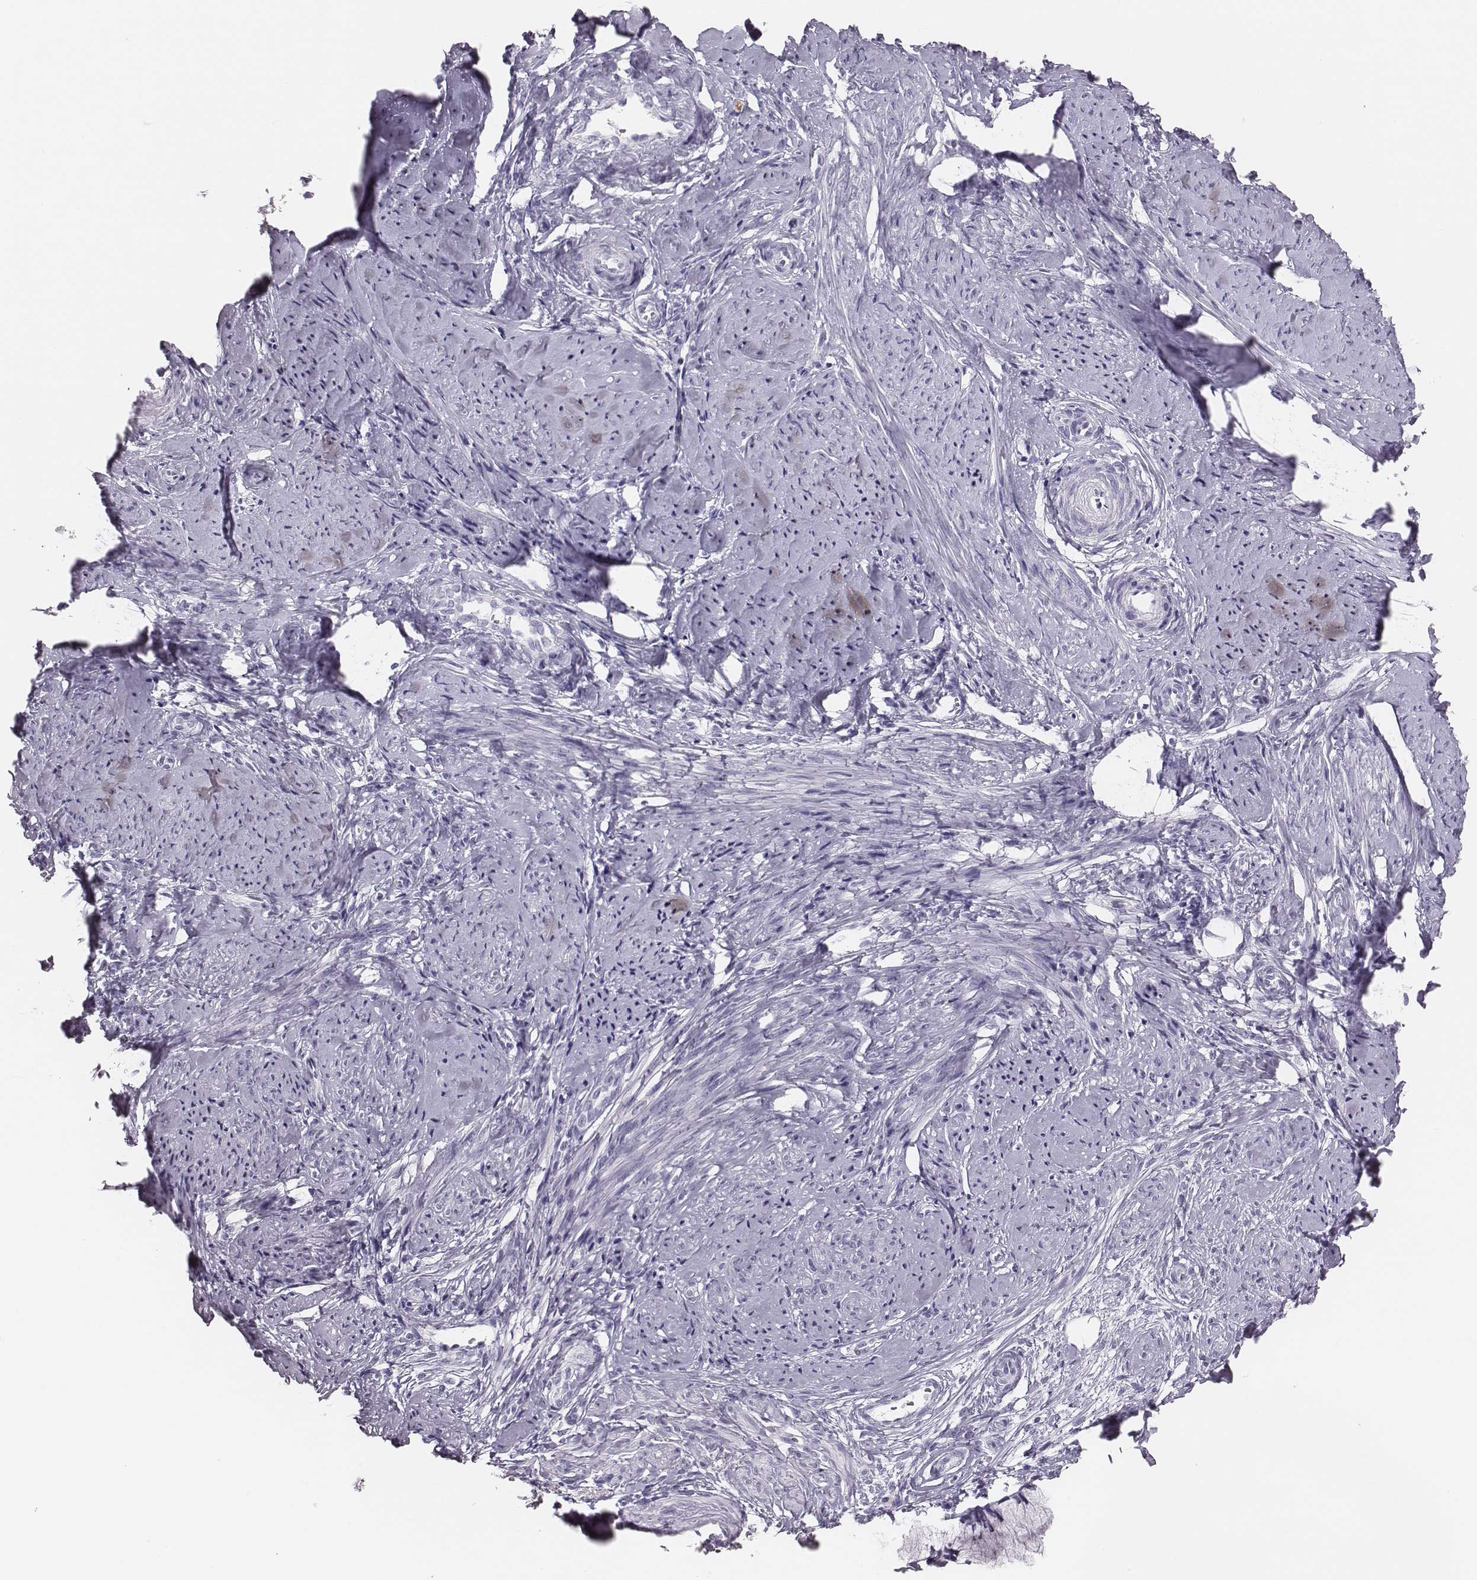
{"staining": {"intensity": "negative", "quantity": "none", "location": "none"}, "tissue": "smooth muscle", "cell_type": "Smooth muscle cells", "image_type": "normal", "snomed": [{"axis": "morphology", "description": "Normal tissue, NOS"}, {"axis": "topography", "description": "Smooth muscle"}], "caption": "IHC photomicrograph of normal smooth muscle: smooth muscle stained with DAB (3,3'-diaminobenzidine) demonstrates no significant protein expression in smooth muscle cells.", "gene": "H1", "patient": {"sex": "female", "age": 48}}